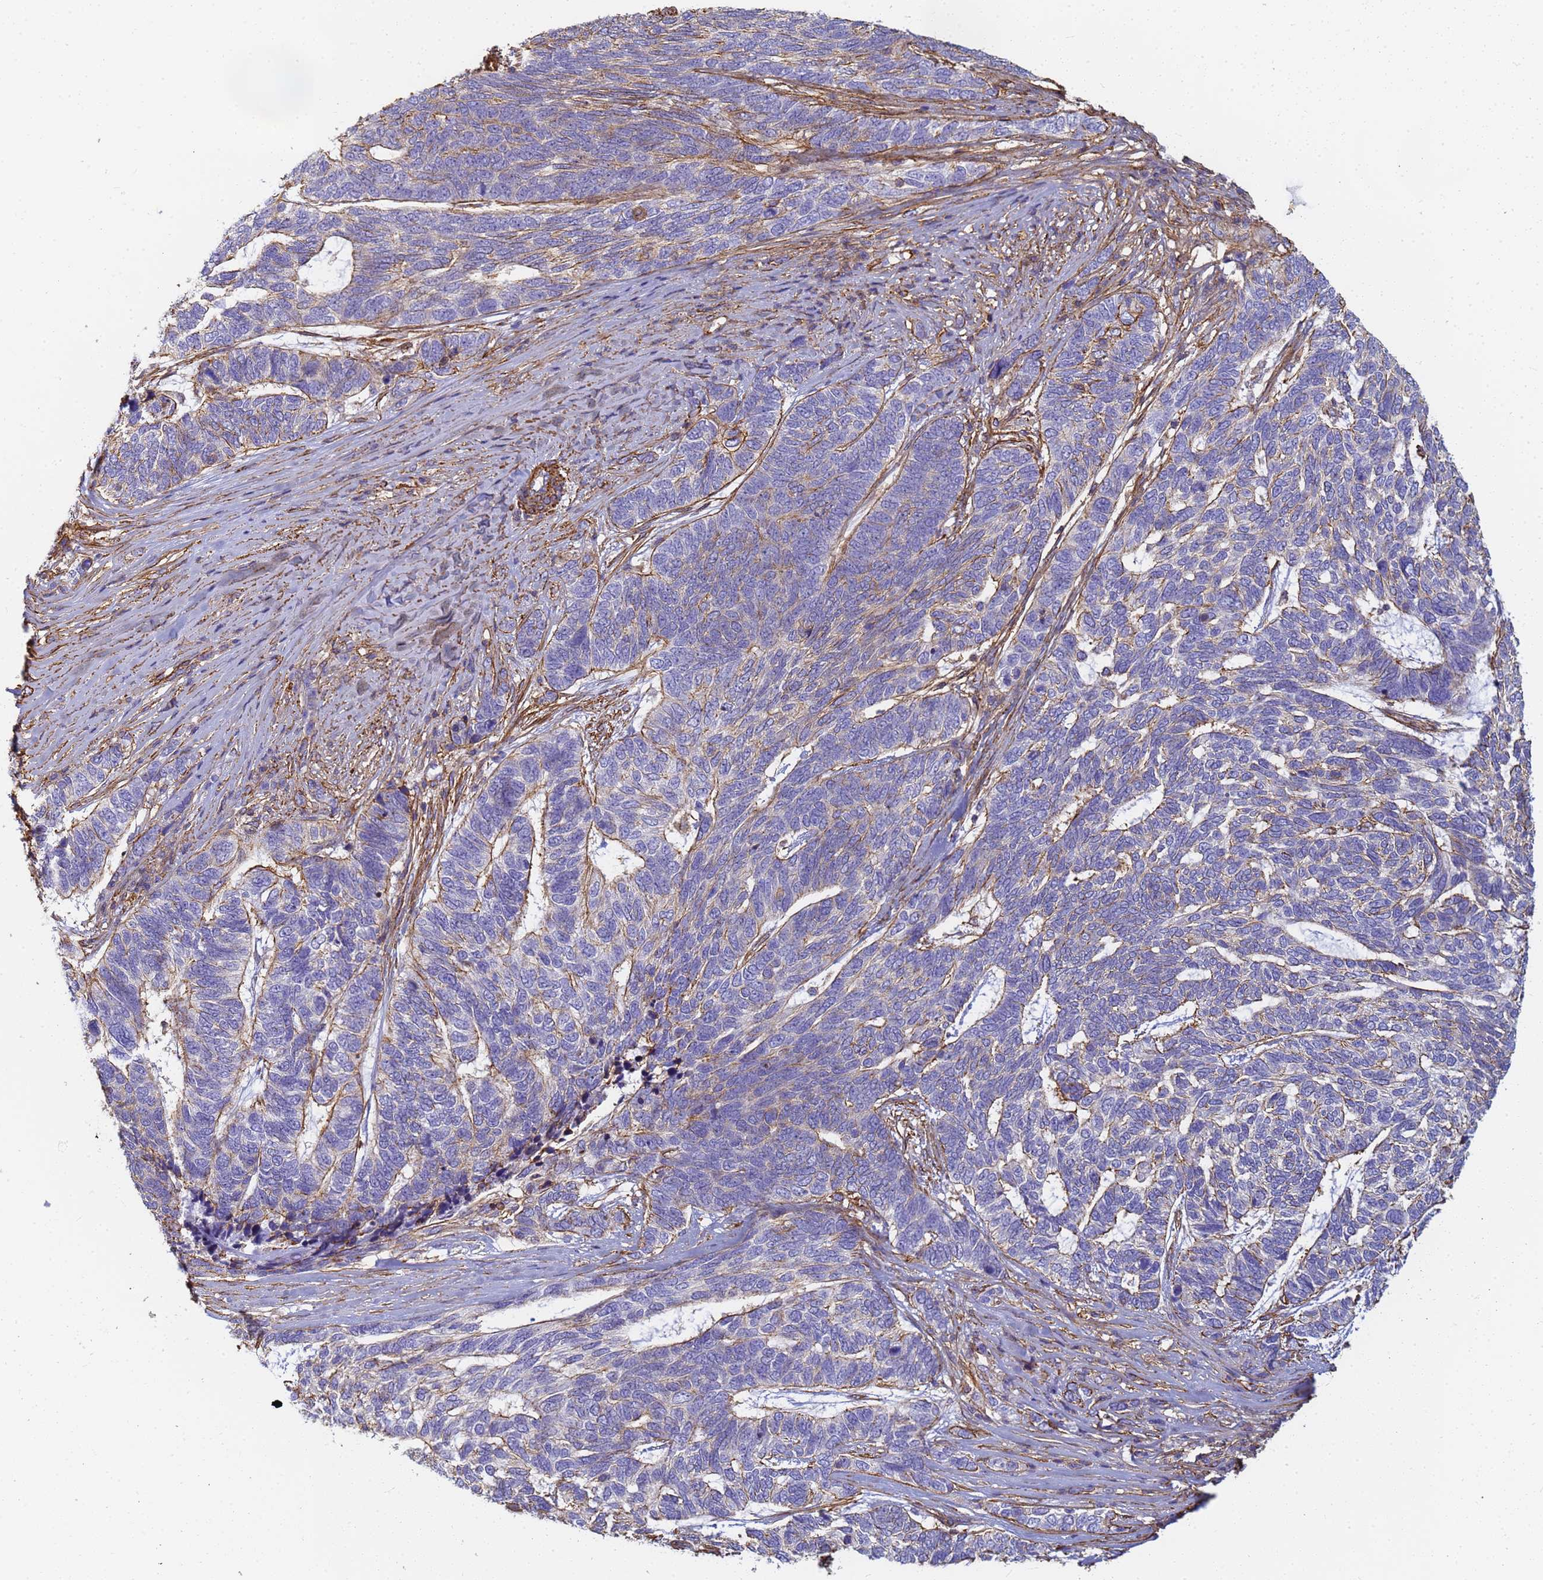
{"staining": {"intensity": "moderate", "quantity": "25%-75%", "location": "cytoplasmic/membranous"}, "tissue": "skin cancer", "cell_type": "Tumor cells", "image_type": "cancer", "snomed": [{"axis": "morphology", "description": "Basal cell carcinoma"}, {"axis": "topography", "description": "Skin"}], "caption": "Immunohistochemical staining of human skin cancer (basal cell carcinoma) displays medium levels of moderate cytoplasmic/membranous expression in approximately 25%-75% of tumor cells. (DAB (3,3'-diaminobenzidine) IHC, brown staining for protein, blue staining for nuclei).", "gene": "TPM1", "patient": {"sex": "female", "age": 65}}